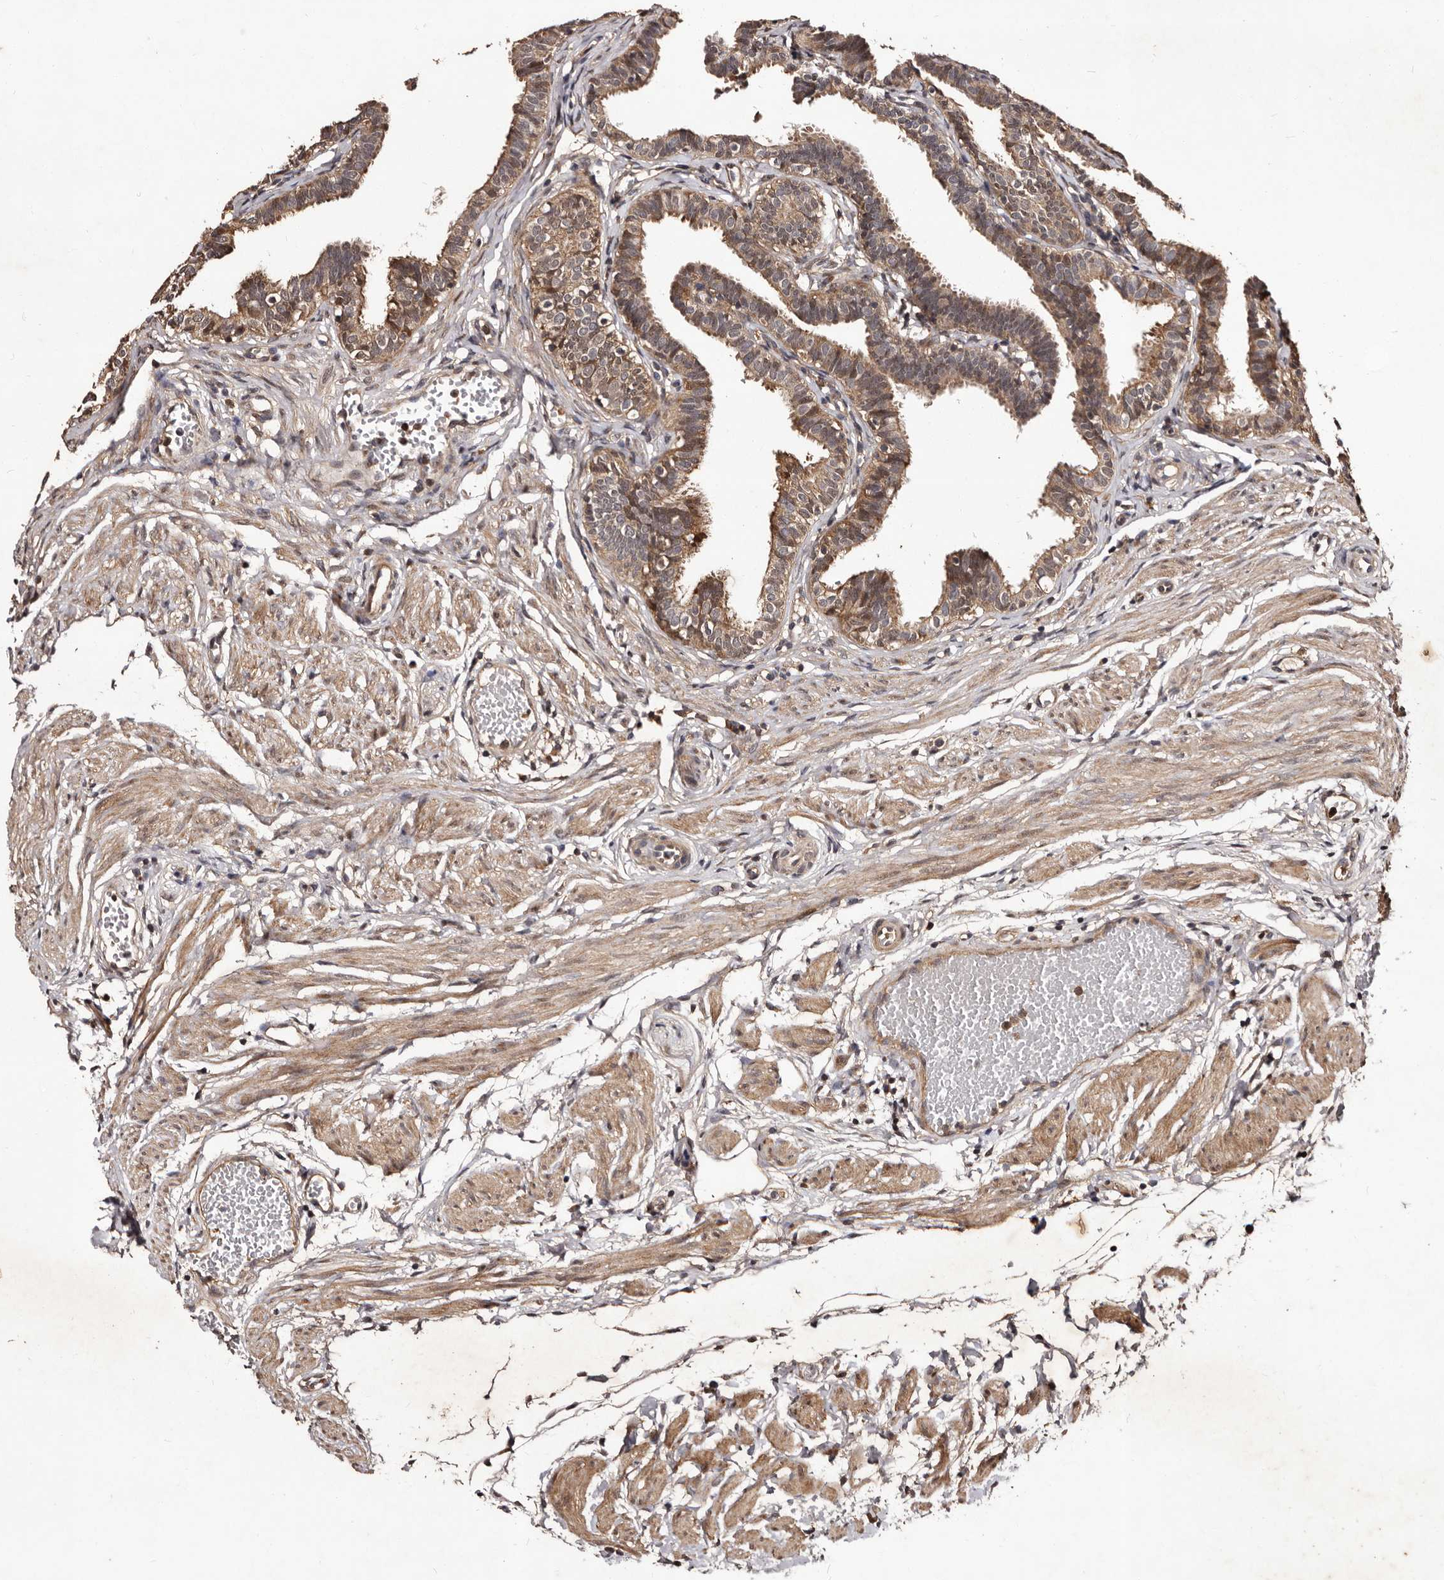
{"staining": {"intensity": "moderate", "quantity": ">75%", "location": "cytoplasmic/membranous,nuclear"}, "tissue": "fallopian tube", "cell_type": "Glandular cells", "image_type": "normal", "snomed": [{"axis": "morphology", "description": "Normal tissue, NOS"}, {"axis": "topography", "description": "Fallopian tube"}, {"axis": "topography", "description": "Ovary"}], "caption": "The photomicrograph reveals immunohistochemical staining of unremarkable fallopian tube. There is moderate cytoplasmic/membranous,nuclear positivity is appreciated in about >75% of glandular cells. Nuclei are stained in blue.", "gene": "MKRN3", "patient": {"sex": "female", "age": 23}}